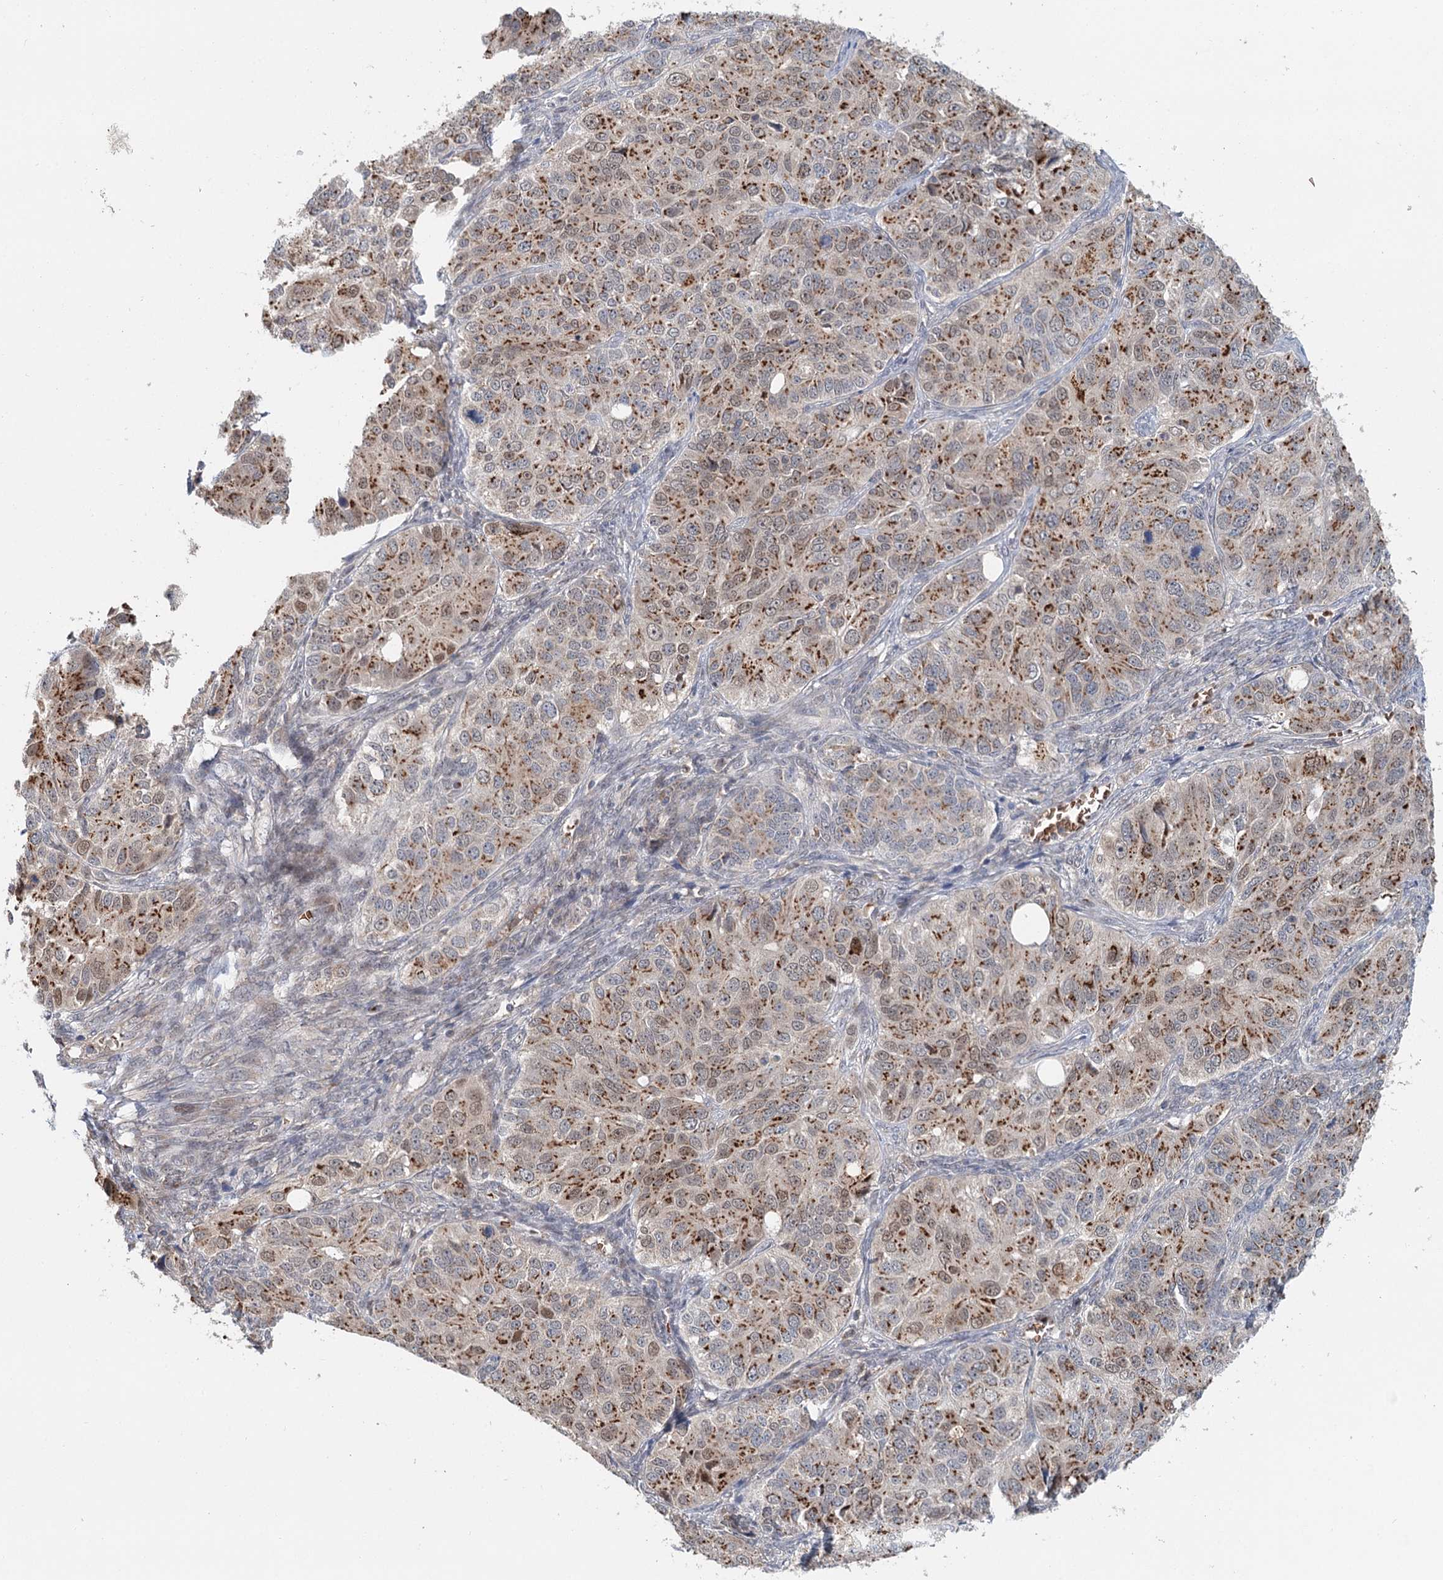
{"staining": {"intensity": "moderate", "quantity": ">75%", "location": "cytoplasmic/membranous"}, "tissue": "ovarian cancer", "cell_type": "Tumor cells", "image_type": "cancer", "snomed": [{"axis": "morphology", "description": "Carcinoma, endometroid"}, {"axis": "topography", "description": "Ovary"}], "caption": "Immunohistochemical staining of ovarian endometroid carcinoma demonstrates moderate cytoplasmic/membranous protein expression in about >75% of tumor cells. Using DAB (3,3'-diaminobenzidine) (brown) and hematoxylin (blue) stains, captured at high magnification using brightfield microscopy.", "gene": "ADK", "patient": {"sex": "female", "age": 51}}